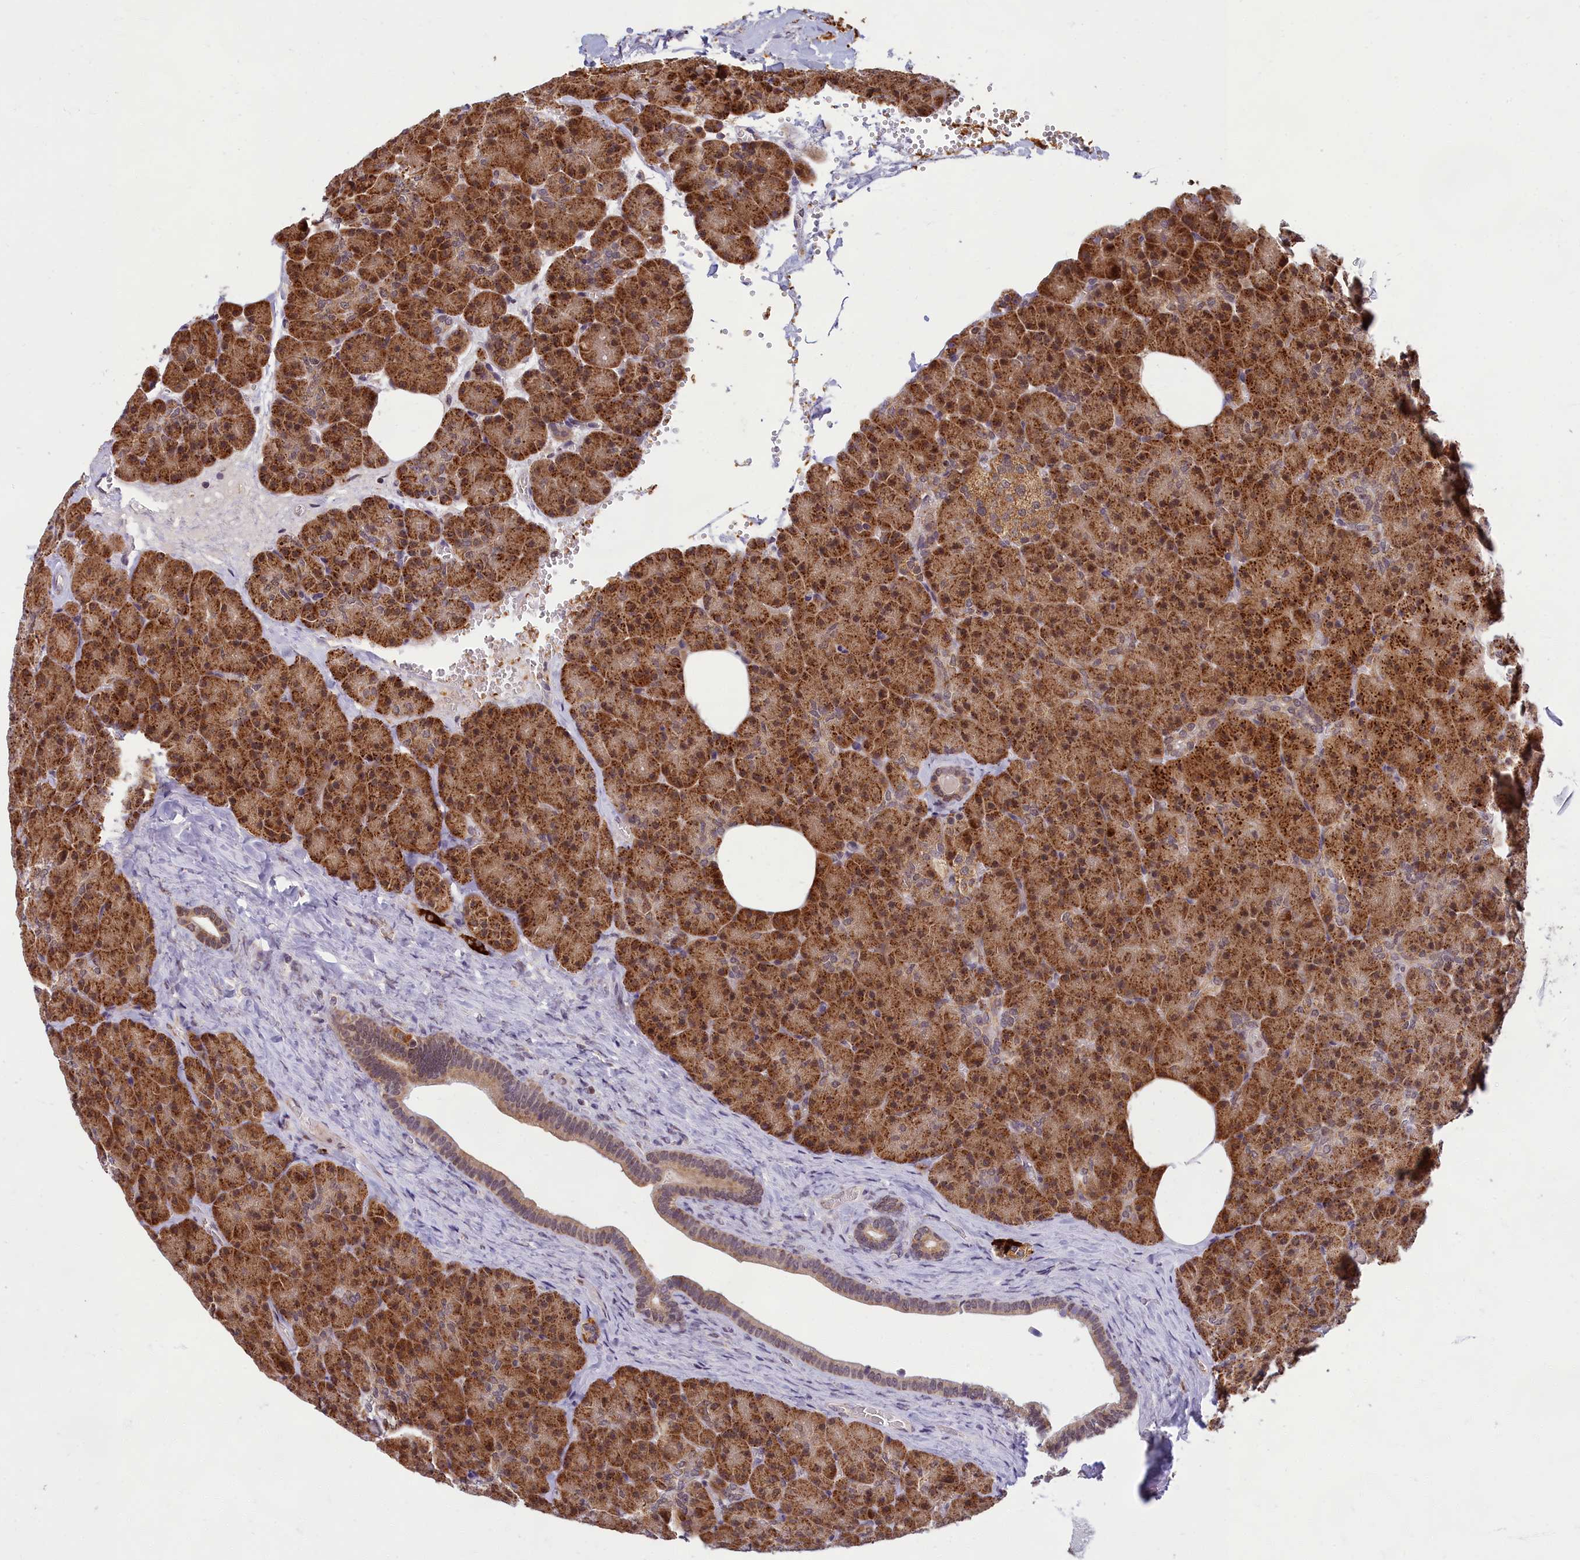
{"staining": {"intensity": "strong", "quantity": ">75%", "location": "cytoplasmic/membranous,nuclear"}, "tissue": "pancreas", "cell_type": "Exocrine glandular cells", "image_type": "normal", "snomed": [{"axis": "morphology", "description": "Normal tissue, NOS"}, {"axis": "morphology", "description": "Carcinoid, malignant, NOS"}, {"axis": "topography", "description": "Pancreas"}], "caption": "Protein staining of unremarkable pancreas reveals strong cytoplasmic/membranous,nuclear positivity in about >75% of exocrine glandular cells. (Brightfield microscopy of DAB IHC at high magnification).", "gene": "EARS2", "patient": {"sex": "female", "age": 35}}